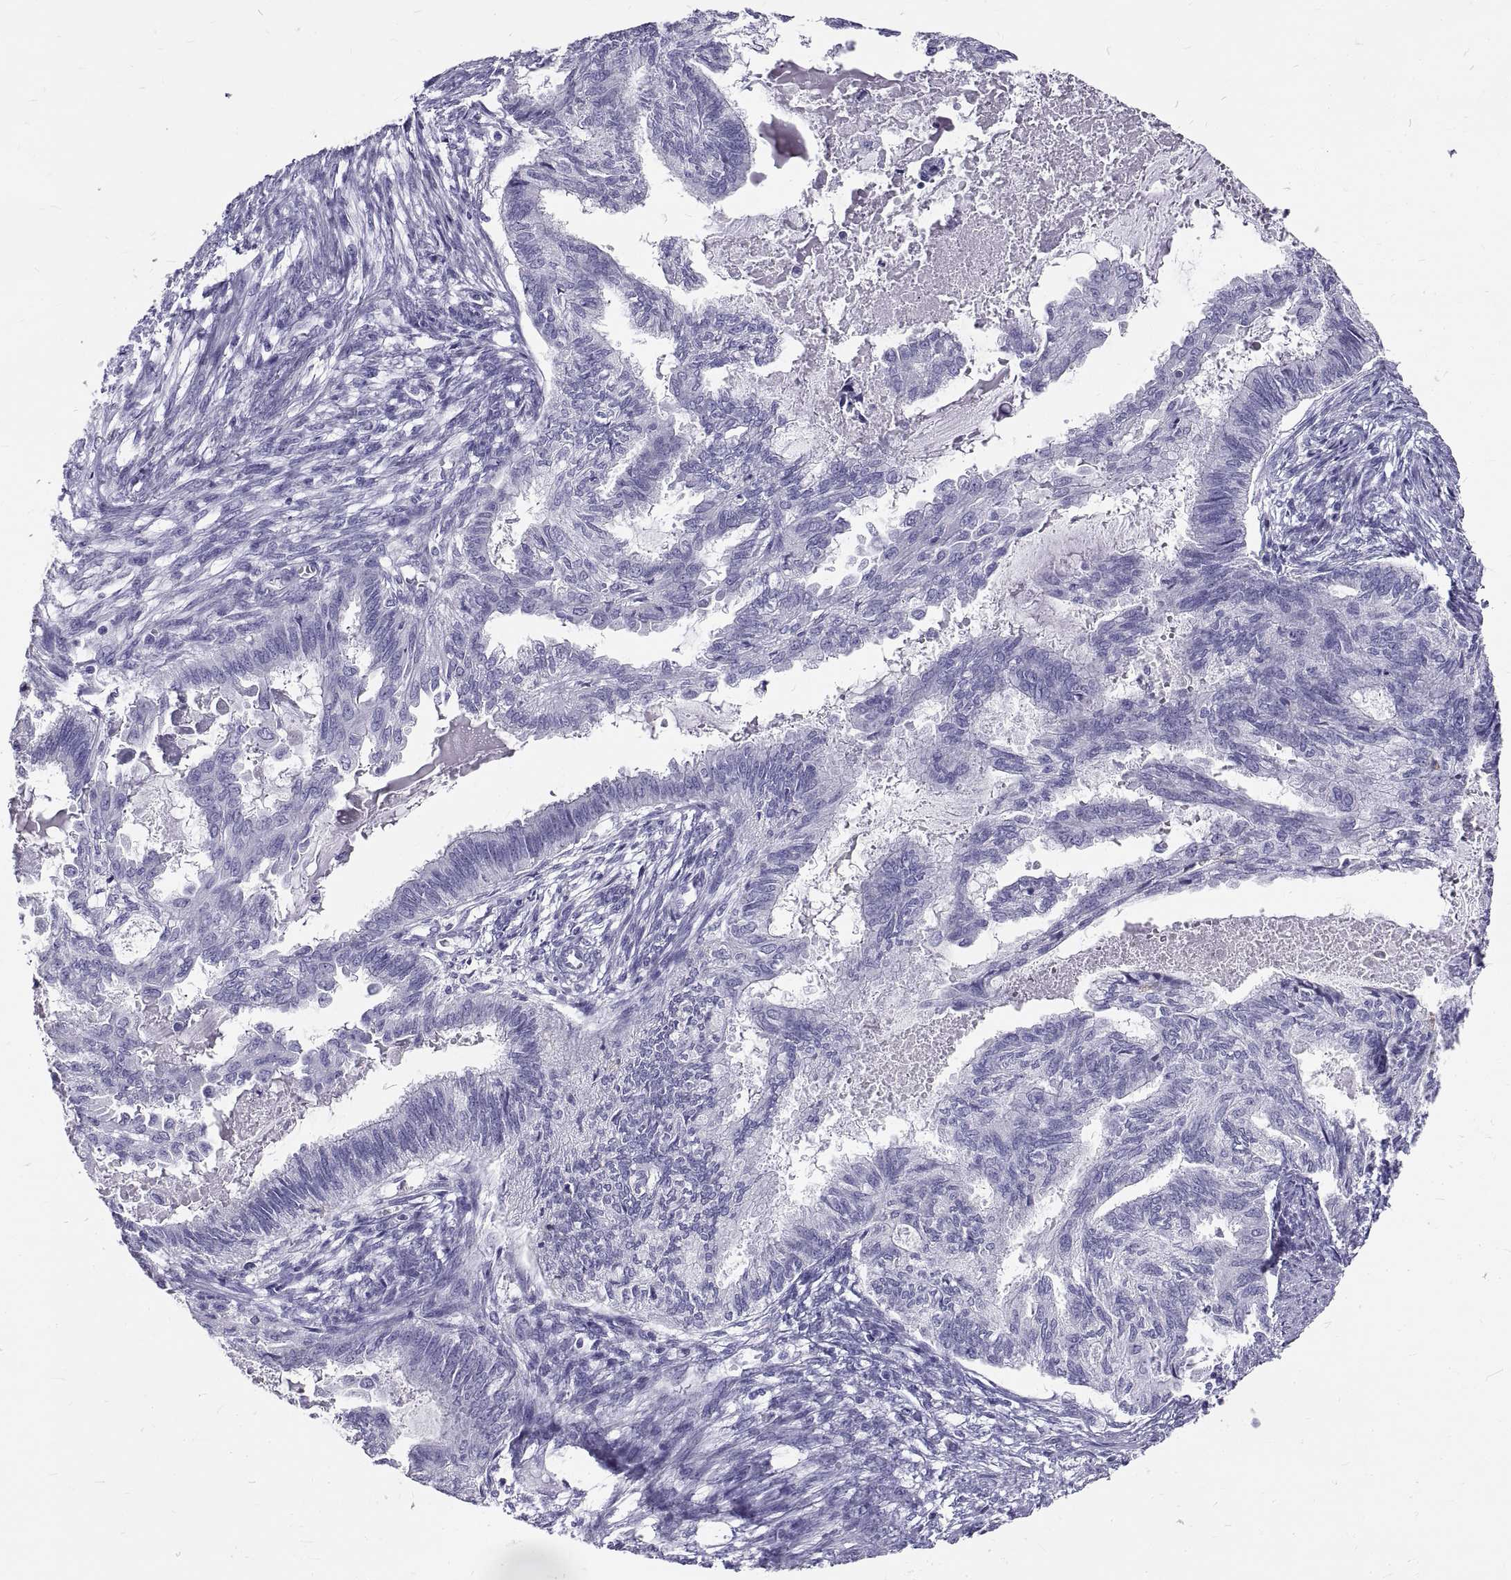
{"staining": {"intensity": "negative", "quantity": "none", "location": "none"}, "tissue": "endometrial cancer", "cell_type": "Tumor cells", "image_type": "cancer", "snomed": [{"axis": "morphology", "description": "Adenocarcinoma, NOS"}, {"axis": "topography", "description": "Endometrium"}], "caption": "A high-resolution image shows immunohistochemistry staining of endometrial cancer (adenocarcinoma), which reveals no significant expression in tumor cells.", "gene": "GNG12", "patient": {"sex": "female", "age": 86}}